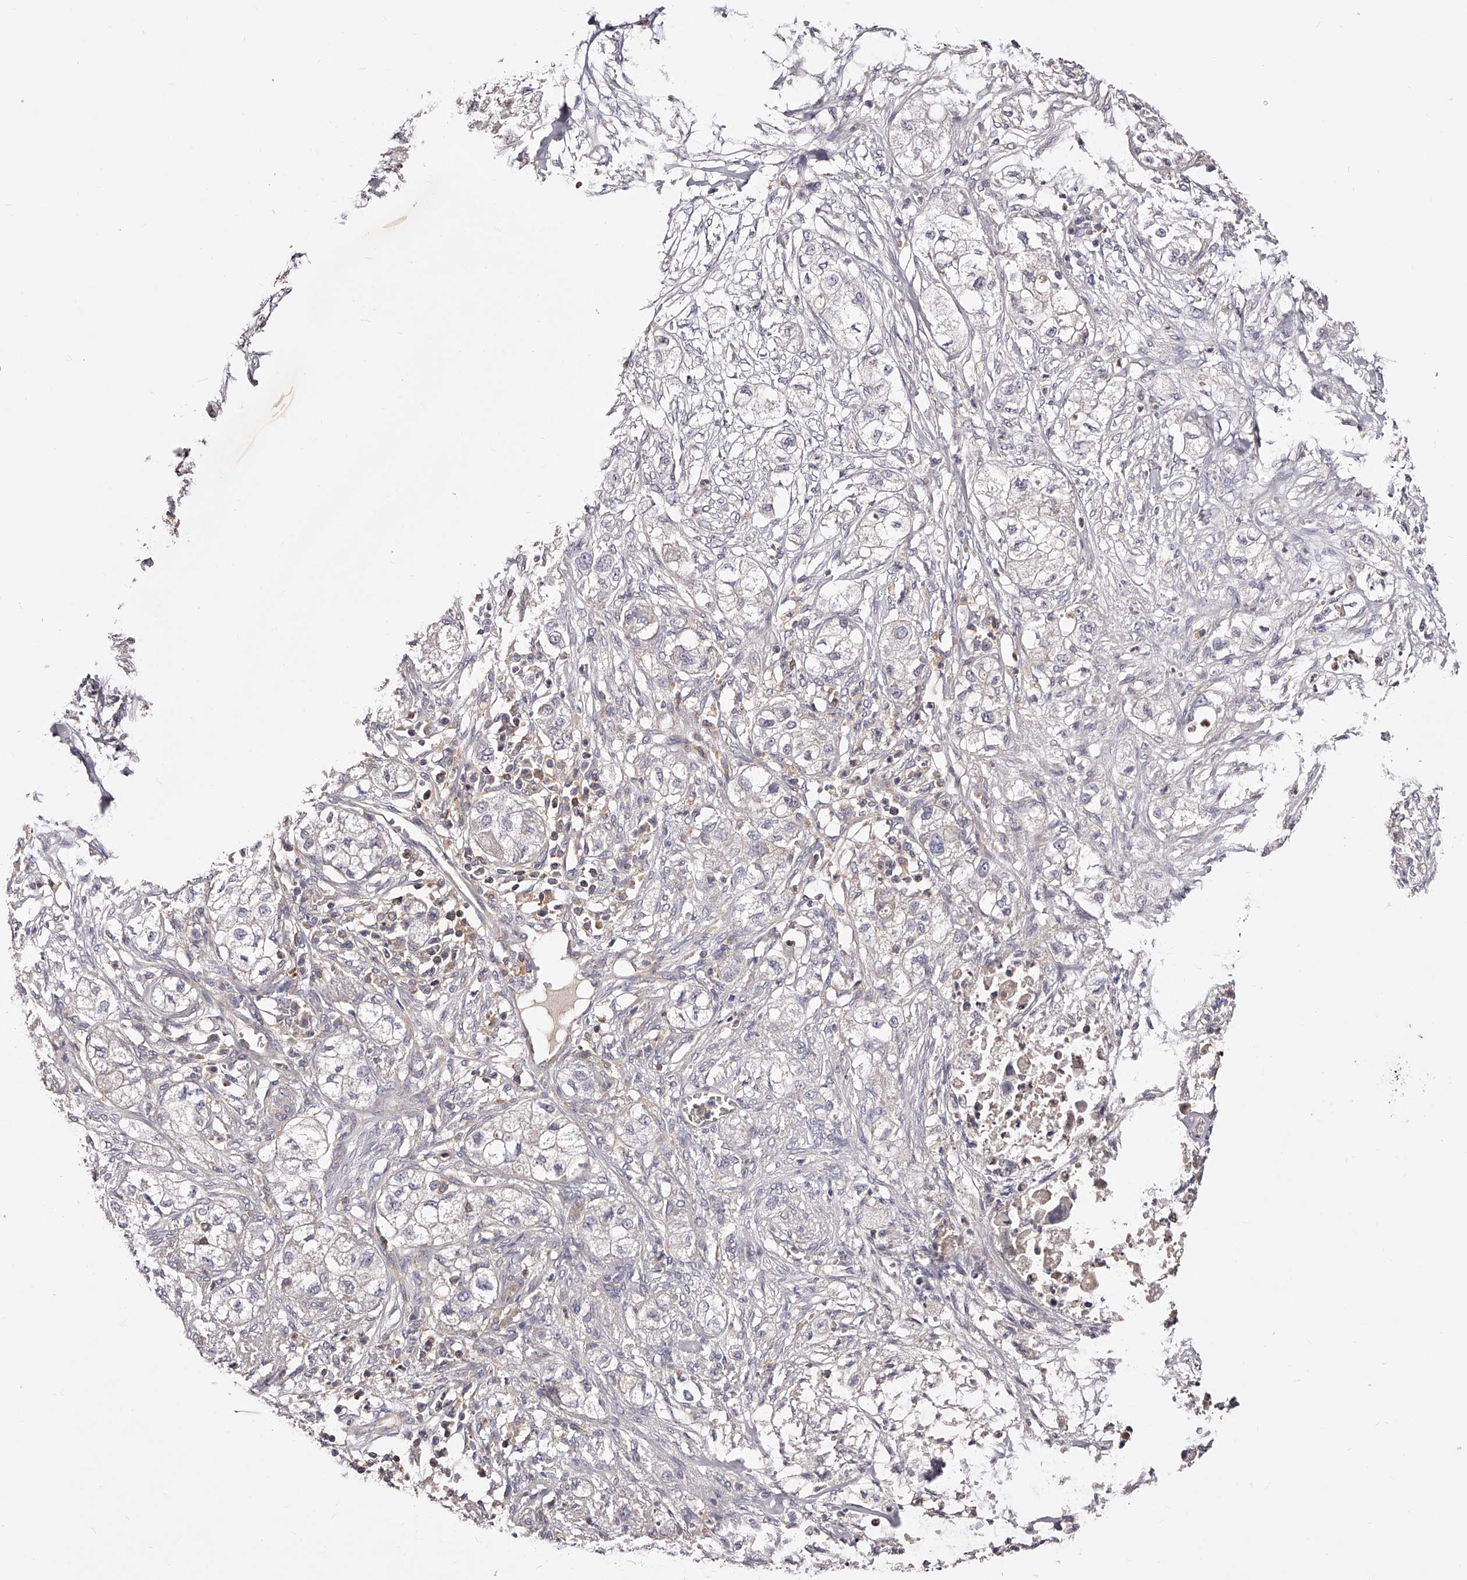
{"staining": {"intensity": "negative", "quantity": "none", "location": "none"}, "tissue": "pancreatic cancer", "cell_type": "Tumor cells", "image_type": "cancer", "snomed": [{"axis": "morphology", "description": "Adenocarcinoma, NOS"}, {"axis": "topography", "description": "Pancreas"}], "caption": "This is an immunohistochemistry image of human pancreatic adenocarcinoma. There is no positivity in tumor cells.", "gene": "PHACTR1", "patient": {"sex": "female", "age": 78}}